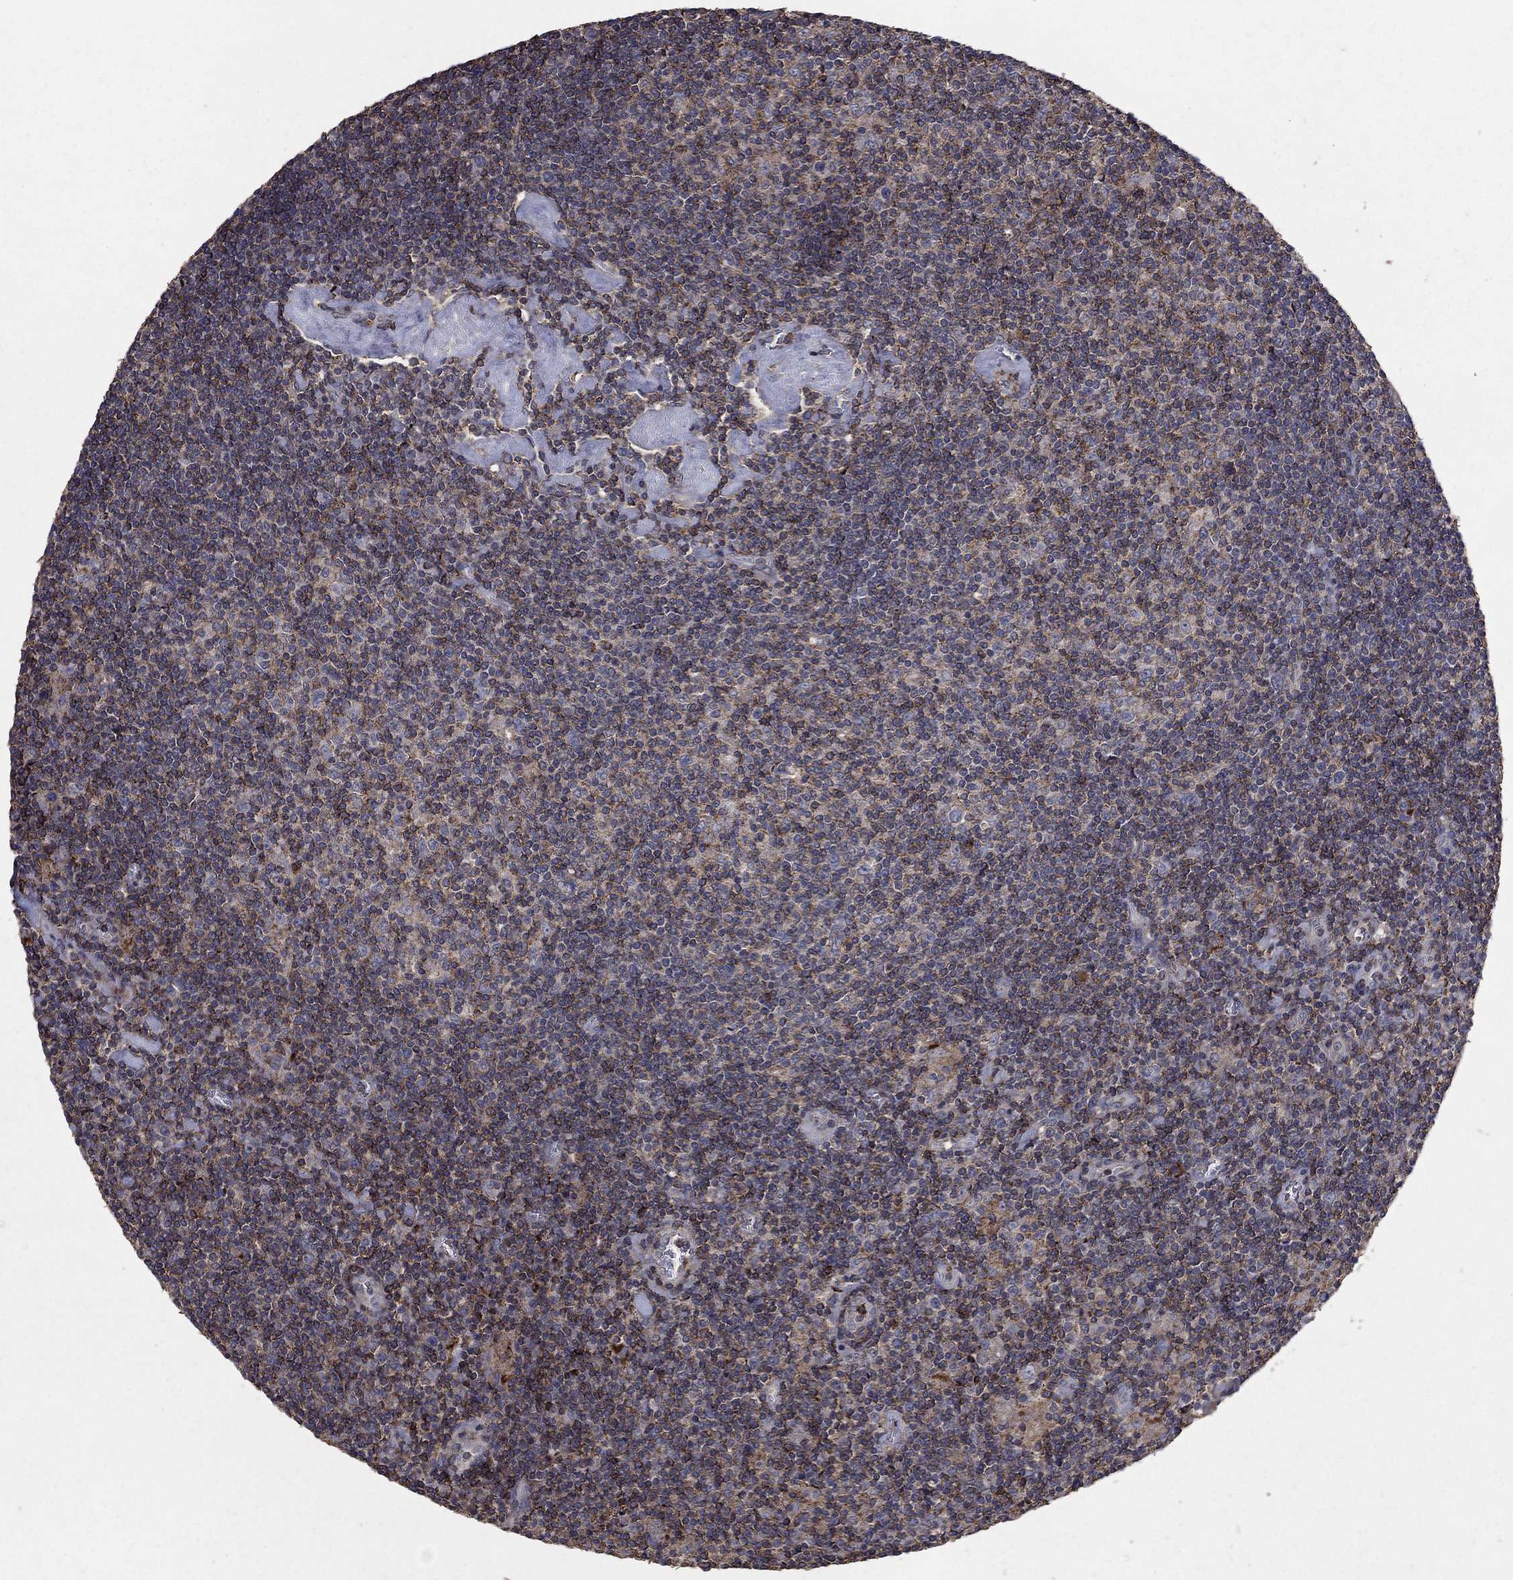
{"staining": {"intensity": "negative", "quantity": "none", "location": "none"}, "tissue": "lymphoma", "cell_type": "Tumor cells", "image_type": "cancer", "snomed": [{"axis": "morphology", "description": "Hodgkin's disease, NOS"}, {"axis": "topography", "description": "Lymph node"}], "caption": "Hodgkin's disease stained for a protein using immunohistochemistry (IHC) shows no positivity tumor cells.", "gene": "CD24", "patient": {"sex": "male", "age": 40}}